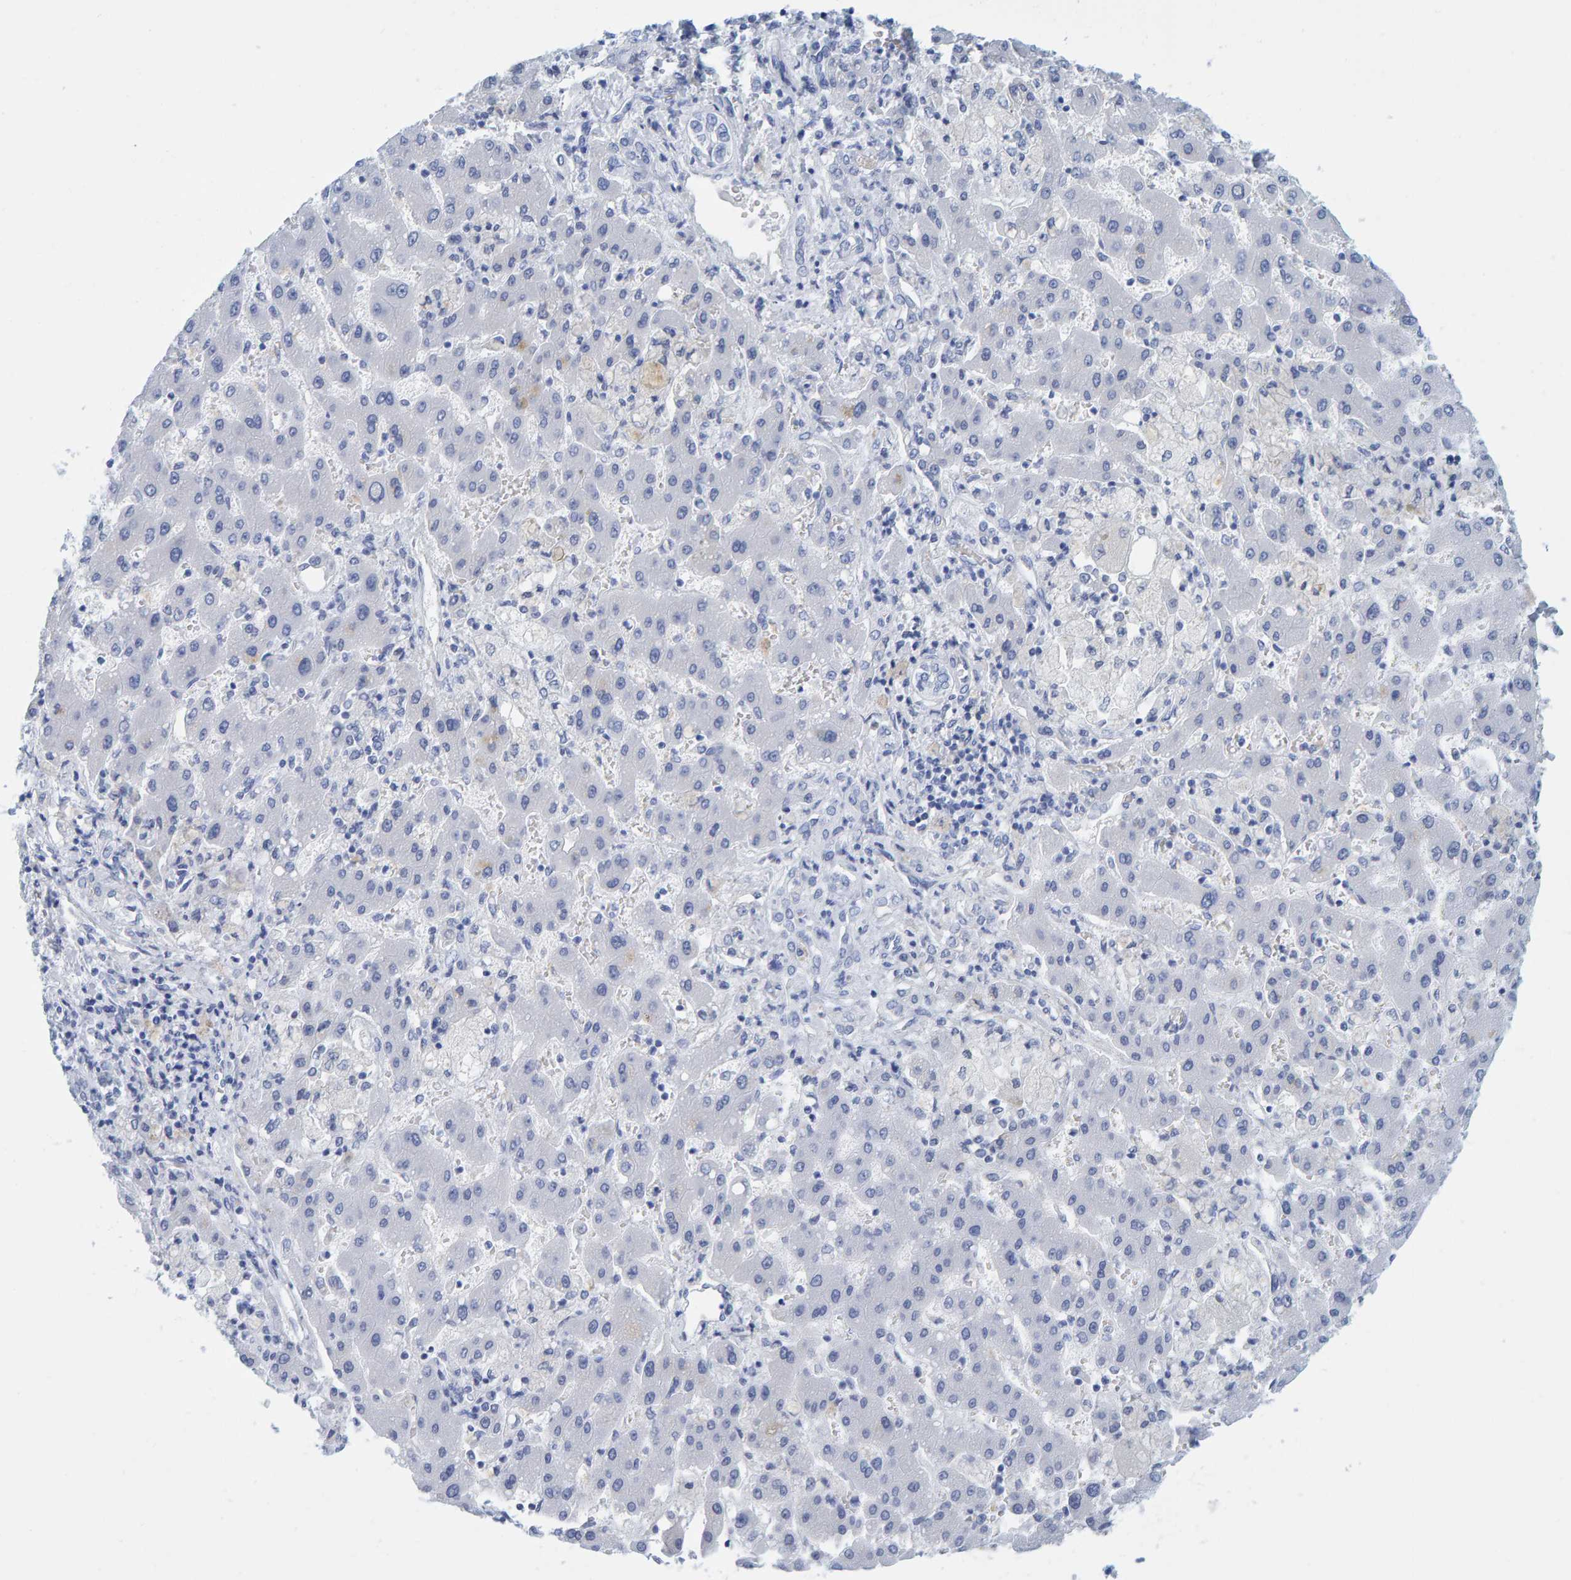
{"staining": {"intensity": "negative", "quantity": "none", "location": "none"}, "tissue": "liver cancer", "cell_type": "Tumor cells", "image_type": "cancer", "snomed": [{"axis": "morphology", "description": "Cholangiocarcinoma"}, {"axis": "topography", "description": "Liver"}], "caption": "Immunohistochemistry histopathology image of human liver cholangiocarcinoma stained for a protein (brown), which displays no expression in tumor cells.", "gene": "SFTPC", "patient": {"sex": "male", "age": 50}}